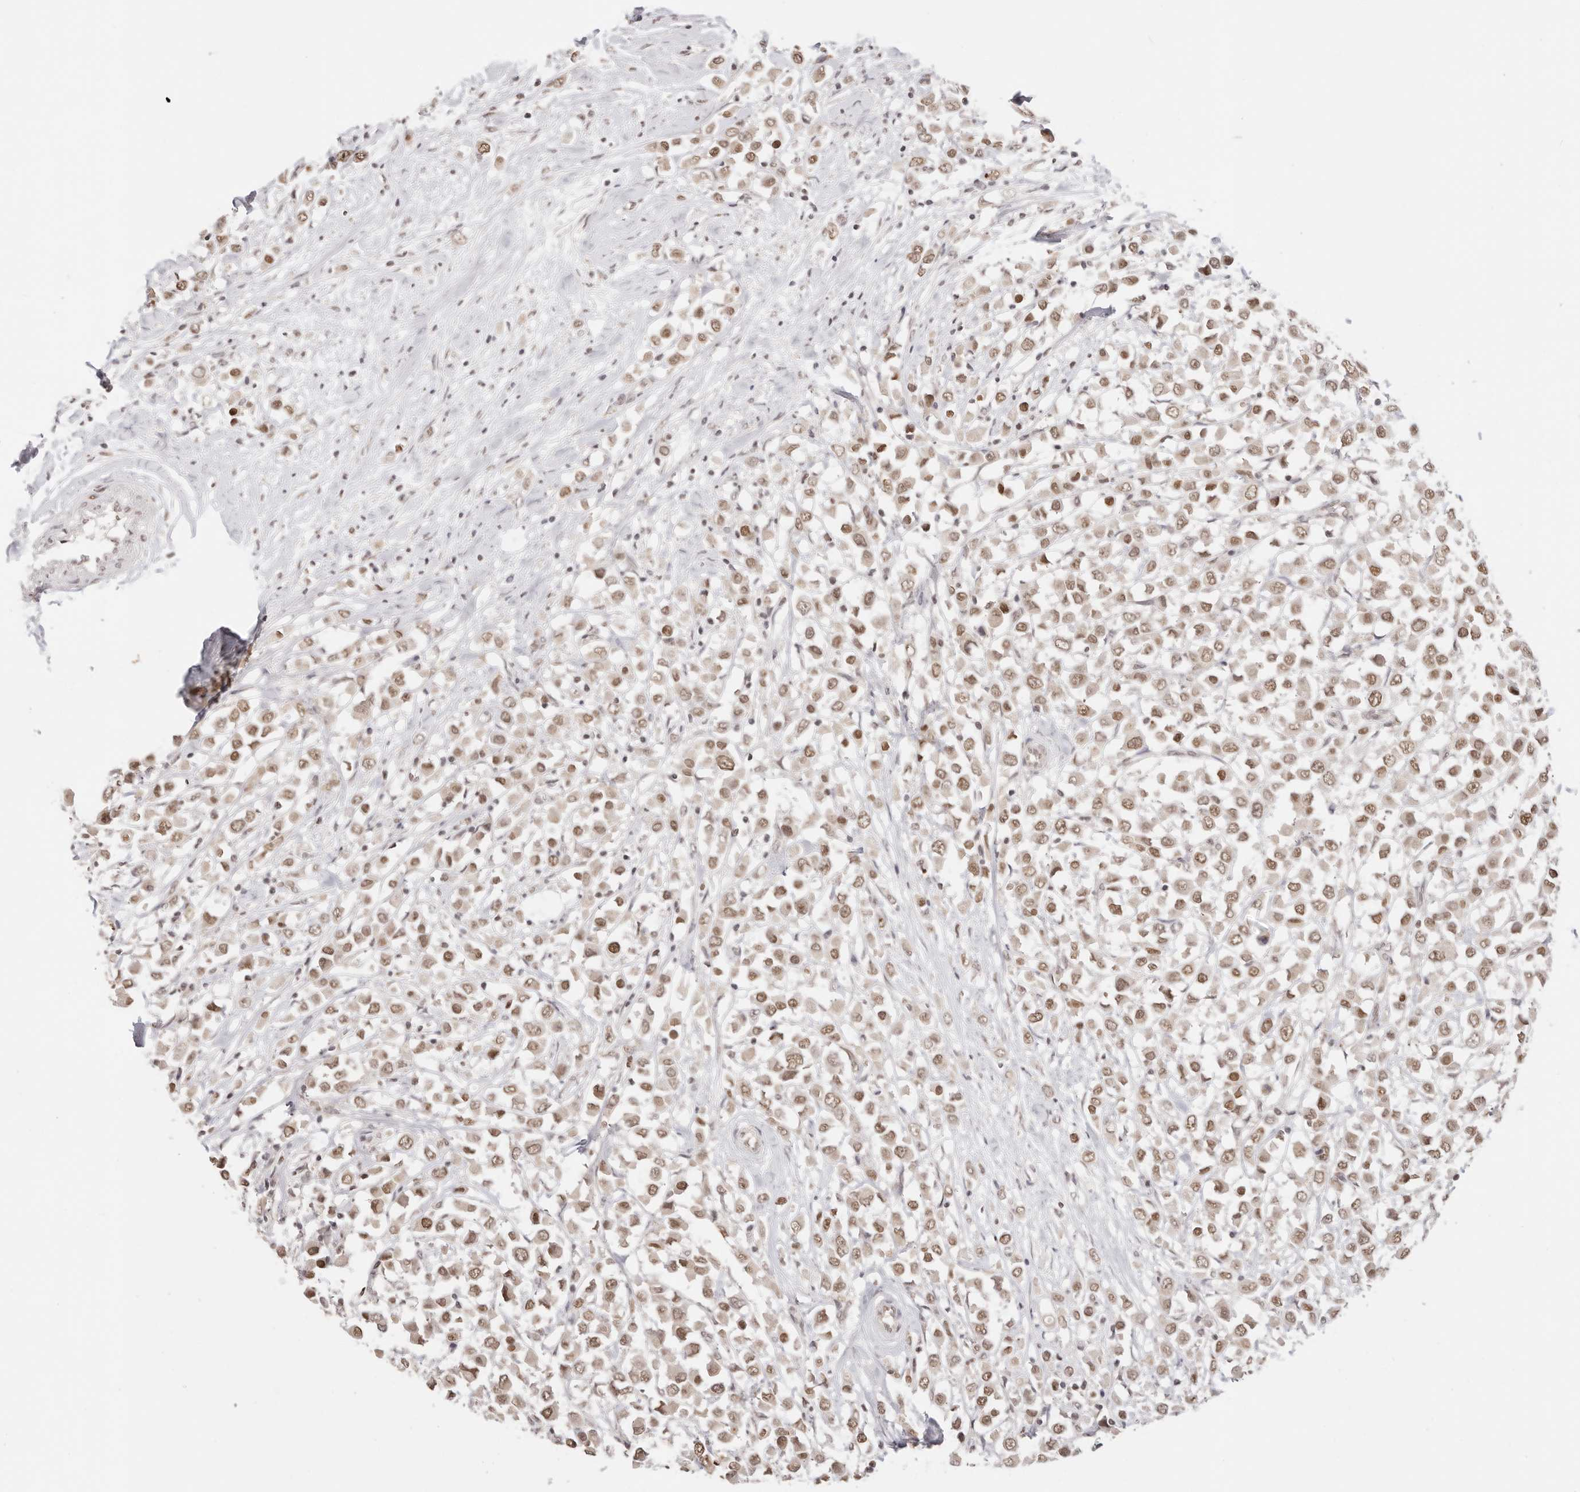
{"staining": {"intensity": "moderate", "quantity": ">75%", "location": "nuclear"}, "tissue": "breast cancer", "cell_type": "Tumor cells", "image_type": "cancer", "snomed": [{"axis": "morphology", "description": "Duct carcinoma"}, {"axis": "topography", "description": "Breast"}], "caption": "Immunohistochemical staining of human breast cancer displays medium levels of moderate nuclear positivity in approximately >75% of tumor cells.", "gene": "RFC3", "patient": {"sex": "female", "age": 61}}